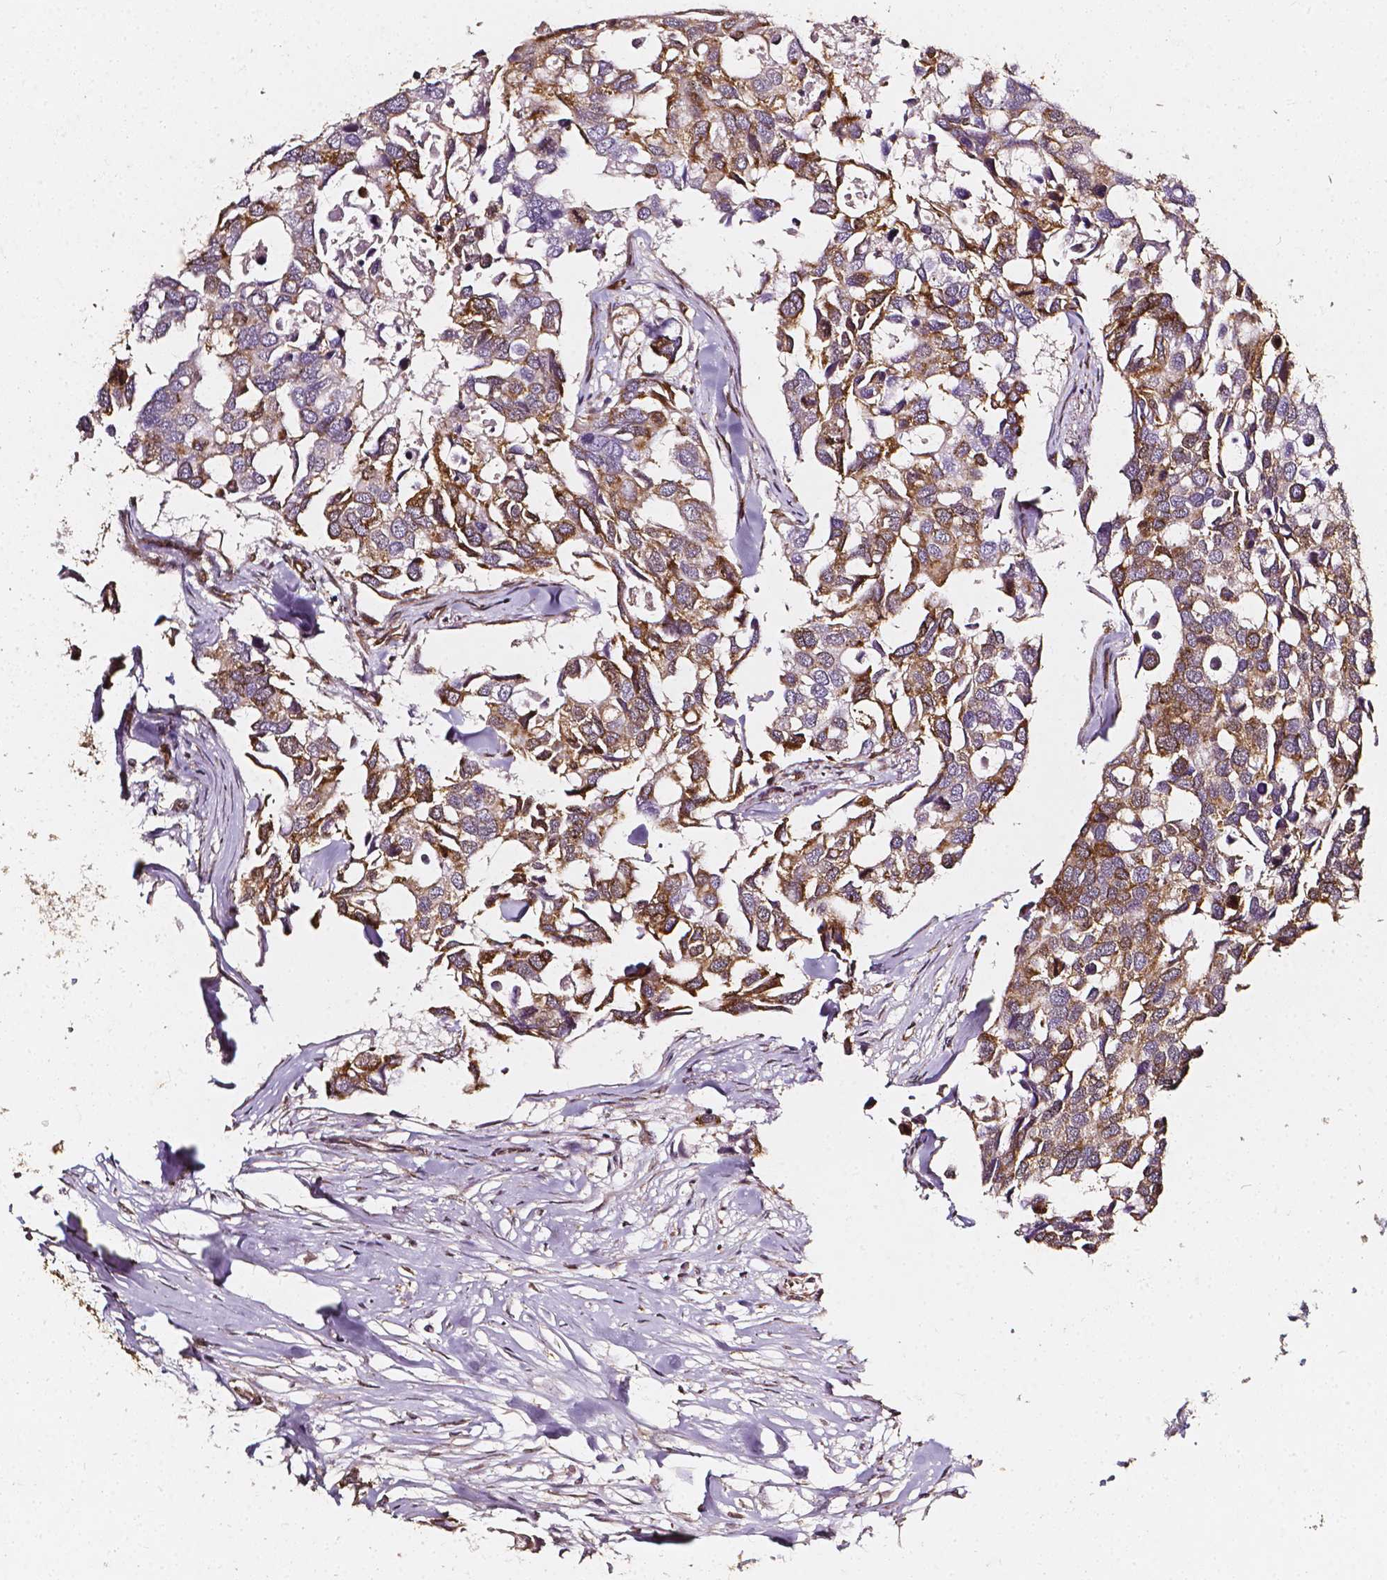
{"staining": {"intensity": "moderate", "quantity": "25%-75%", "location": "cytoplasmic/membranous"}, "tissue": "breast cancer", "cell_type": "Tumor cells", "image_type": "cancer", "snomed": [{"axis": "morphology", "description": "Duct carcinoma"}, {"axis": "topography", "description": "Breast"}], "caption": "Immunohistochemical staining of human intraductal carcinoma (breast) reveals medium levels of moderate cytoplasmic/membranous protein positivity in approximately 25%-75% of tumor cells. The staining was performed using DAB (3,3'-diaminobenzidine) to visualize the protein expression in brown, while the nuclei were stained in blue with hematoxylin (Magnification: 20x).", "gene": "SMN1", "patient": {"sex": "female", "age": 83}}